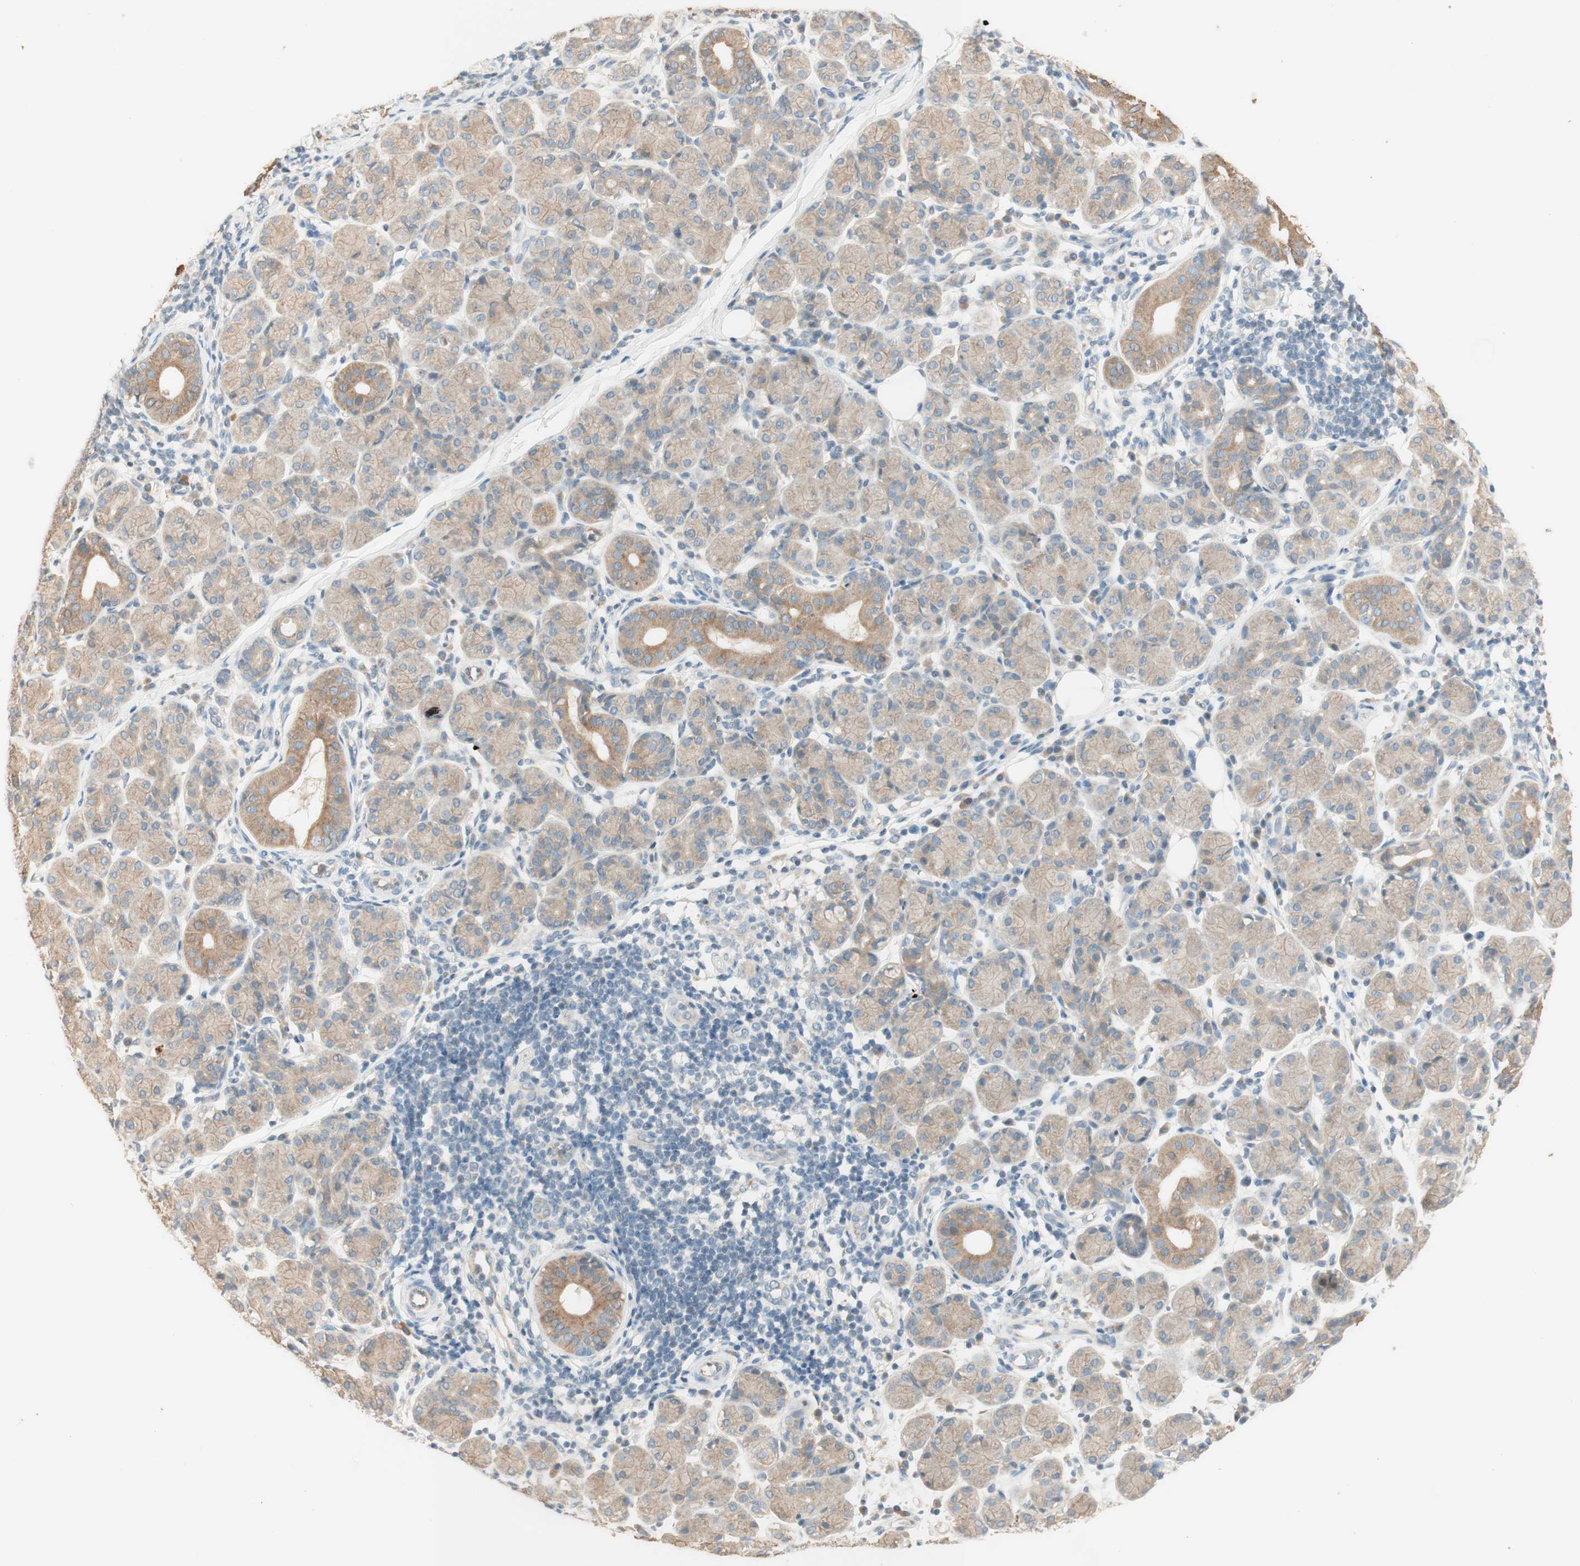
{"staining": {"intensity": "weak", "quantity": ">75%", "location": "cytoplasmic/membranous"}, "tissue": "salivary gland", "cell_type": "Glandular cells", "image_type": "normal", "snomed": [{"axis": "morphology", "description": "Normal tissue, NOS"}, {"axis": "morphology", "description": "Inflammation, NOS"}, {"axis": "topography", "description": "Lymph node"}, {"axis": "topography", "description": "Salivary gland"}], "caption": "Immunohistochemistry (IHC) image of normal human salivary gland stained for a protein (brown), which displays low levels of weak cytoplasmic/membranous positivity in about >75% of glandular cells.", "gene": "CLCN2", "patient": {"sex": "male", "age": 3}}